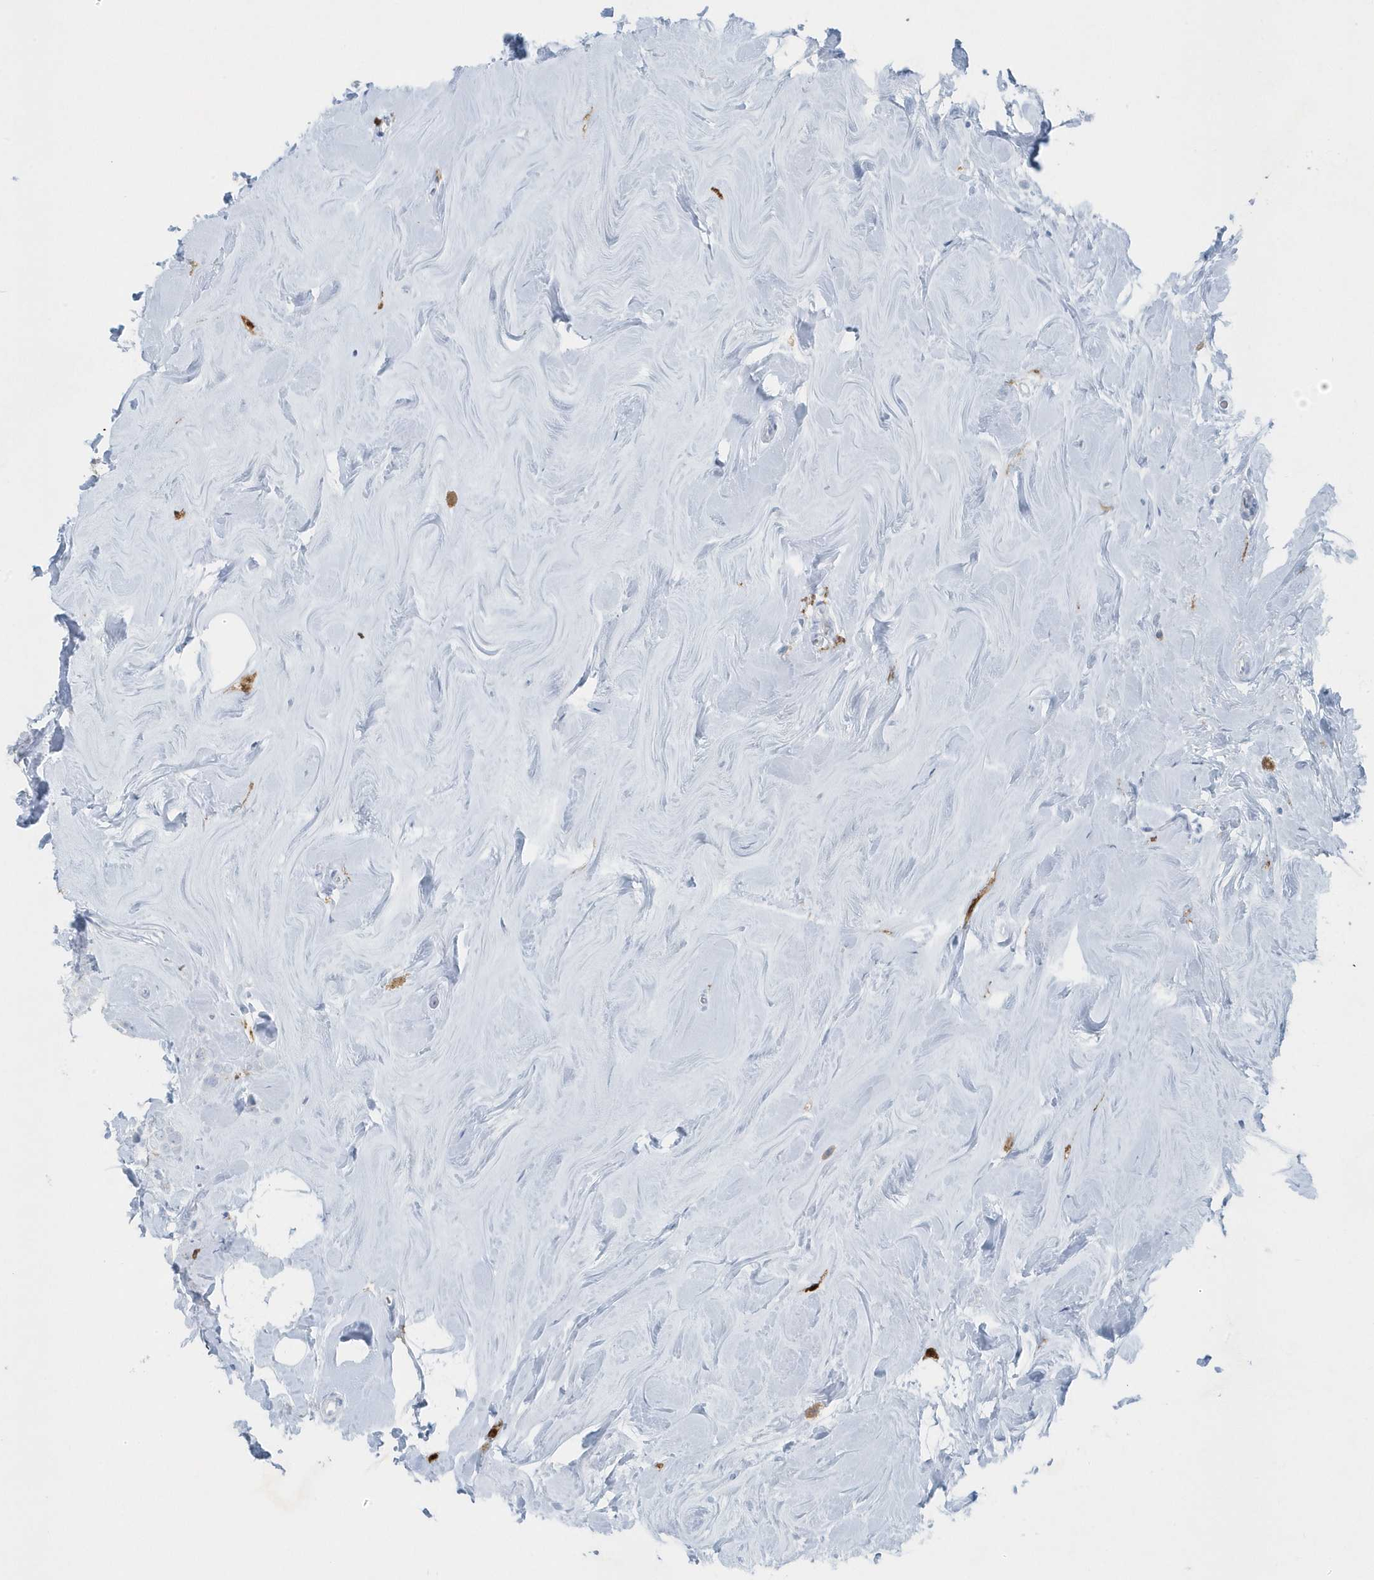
{"staining": {"intensity": "negative", "quantity": "none", "location": "none"}, "tissue": "breast cancer", "cell_type": "Tumor cells", "image_type": "cancer", "snomed": [{"axis": "morphology", "description": "Lobular carcinoma"}, {"axis": "topography", "description": "Breast"}], "caption": "DAB immunohistochemical staining of human lobular carcinoma (breast) reveals no significant expression in tumor cells.", "gene": "FAM98A", "patient": {"sex": "female", "age": 47}}